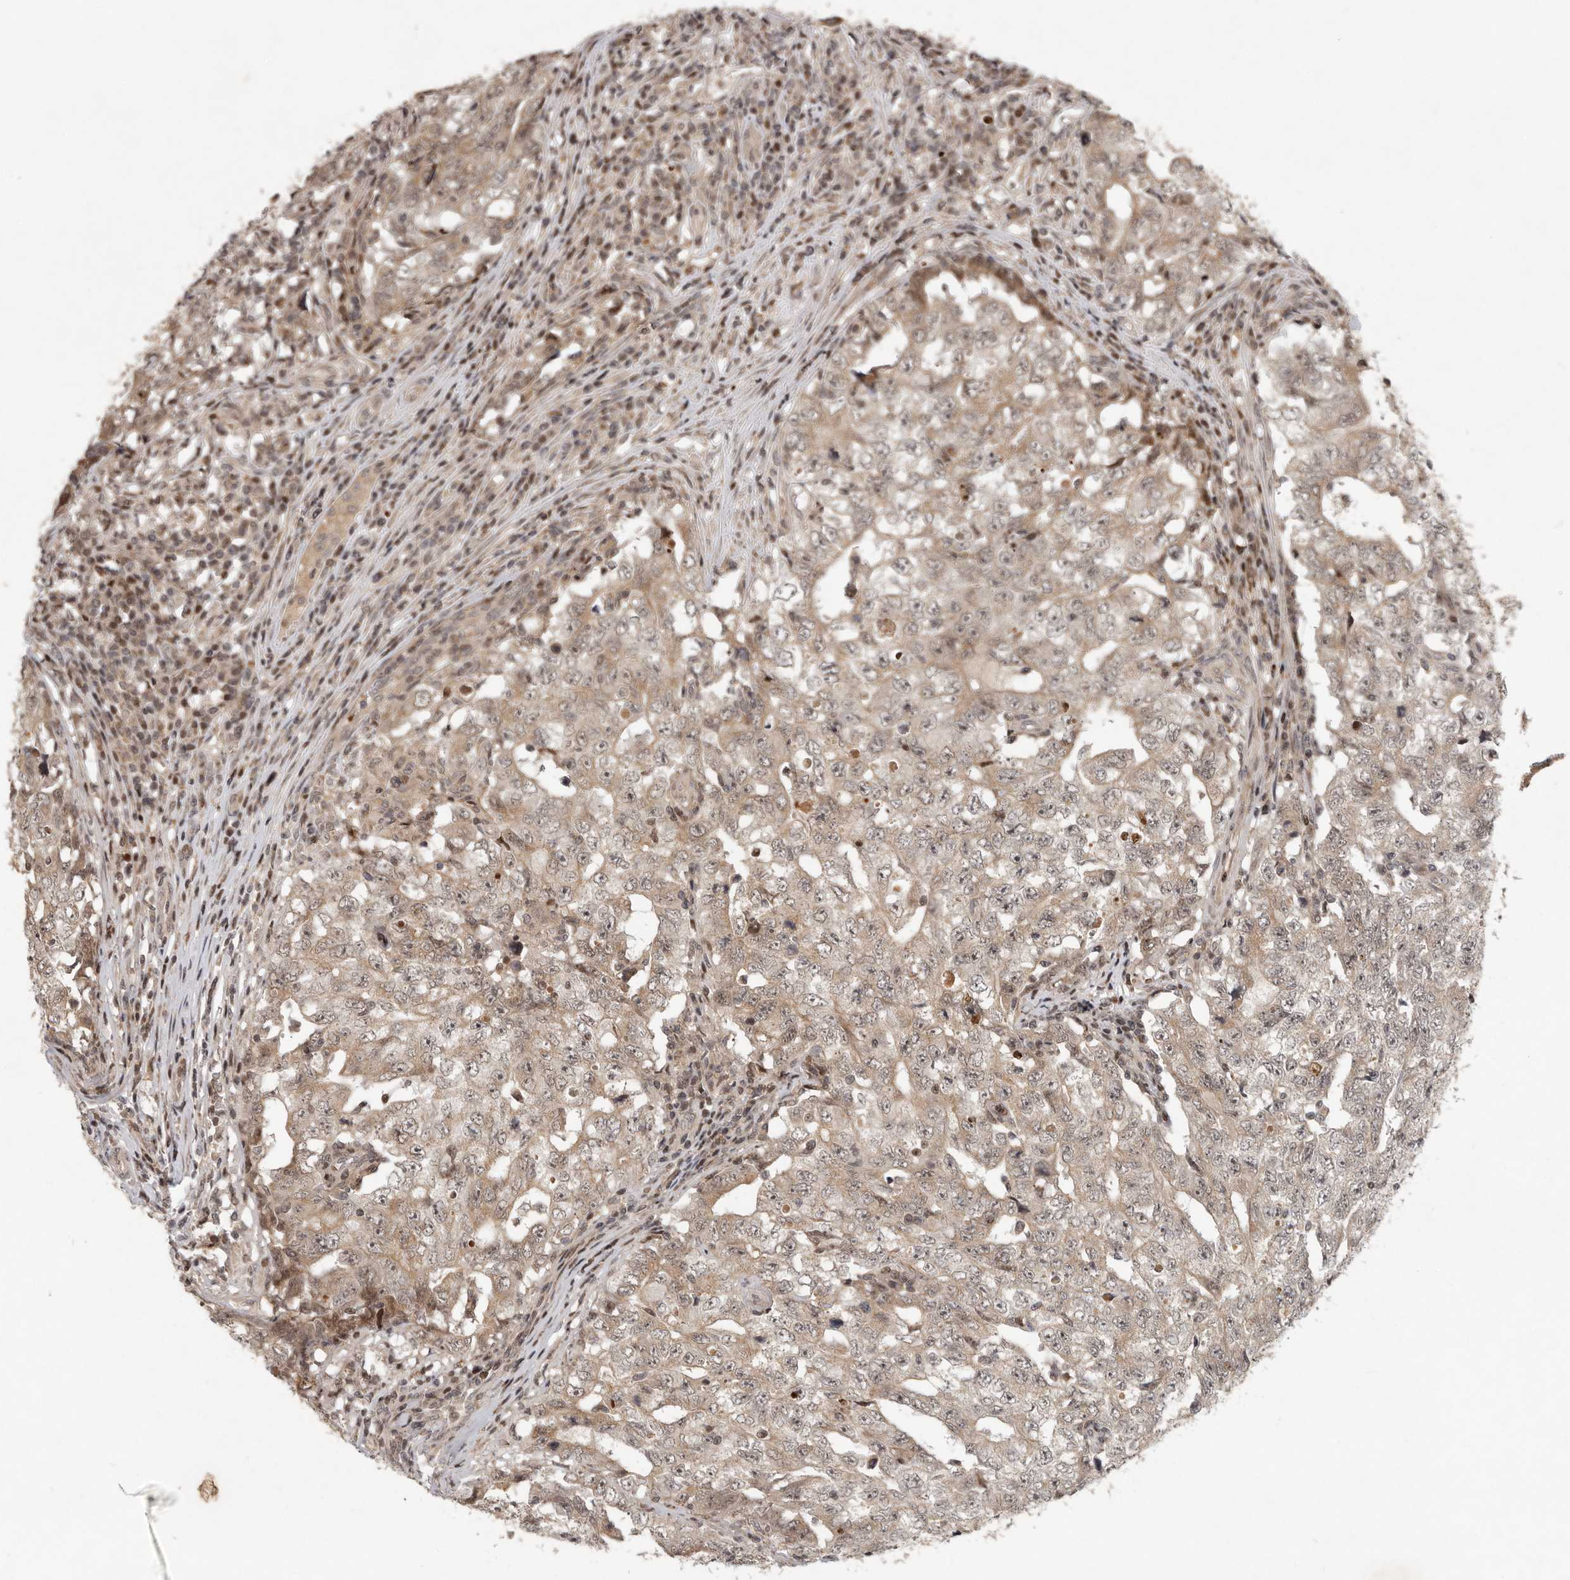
{"staining": {"intensity": "moderate", "quantity": ">75%", "location": "cytoplasmic/membranous"}, "tissue": "testis cancer", "cell_type": "Tumor cells", "image_type": "cancer", "snomed": [{"axis": "morphology", "description": "Carcinoma, Embryonal, NOS"}, {"axis": "topography", "description": "Testis"}], "caption": "High-magnification brightfield microscopy of testis cancer (embryonal carcinoma) stained with DAB (brown) and counterstained with hematoxylin (blue). tumor cells exhibit moderate cytoplasmic/membranous expression is seen in about>75% of cells.", "gene": "RABIF", "patient": {"sex": "male", "age": 26}}